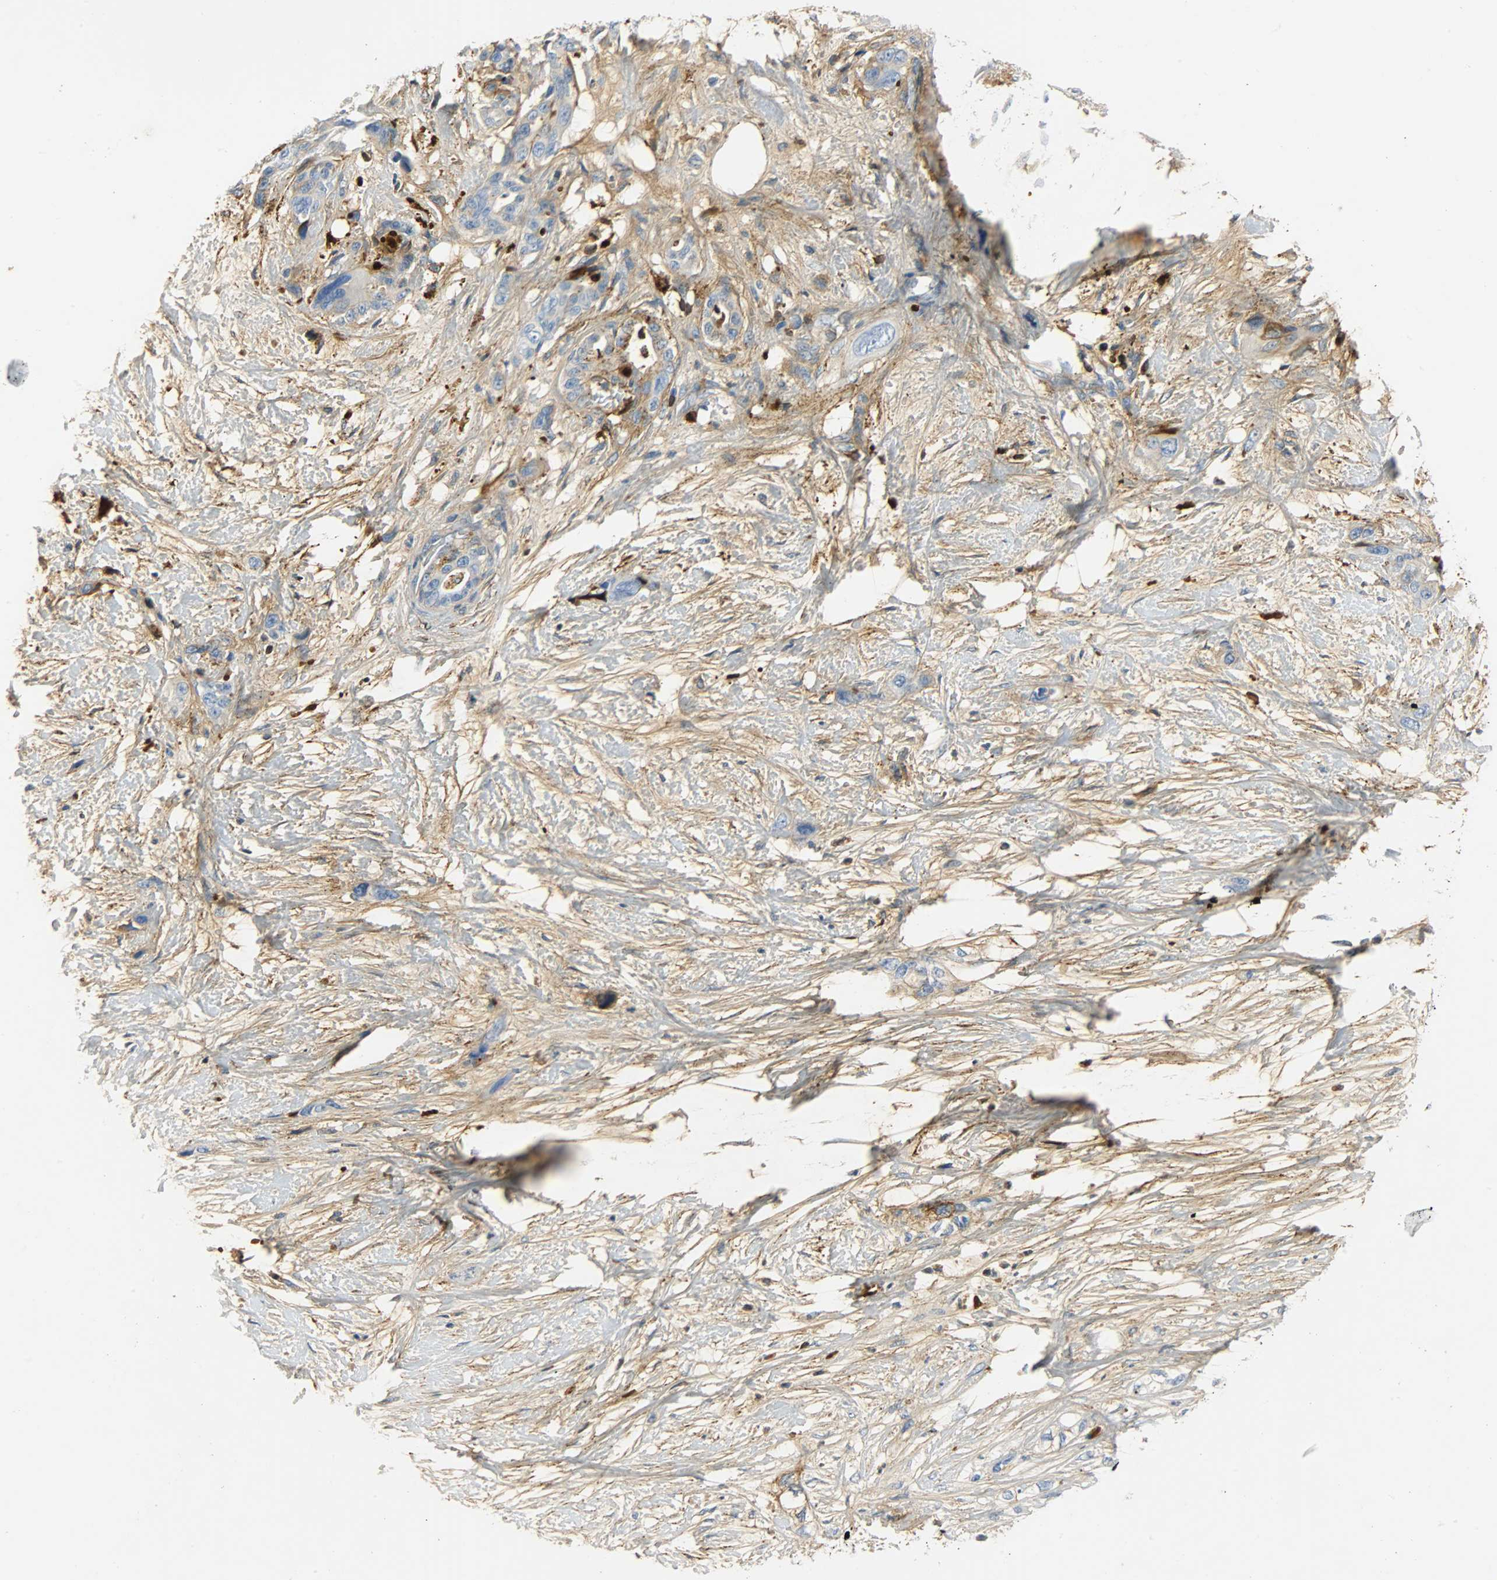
{"staining": {"intensity": "weak", "quantity": ">75%", "location": "cytoplasmic/membranous"}, "tissue": "pancreatic cancer", "cell_type": "Tumor cells", "image_type": "cancer", "snomed": [{"axis": "morphology", "description": "Adenocarcinoma, NOS"}, {"axis": "topography", "description": "Pancreas"}], "caption": "Tumor cells exhibit weak cytoplasmic/membranous staining in approximately >75% of cells in pancreatic adenocarcinoma. The staining was performed using DAB (3,3'-diaminobenzidine) to visualize the protein expression in brown, while the nuclei were stained in blue with hematoxylin (Magnification: 20x).", "gene": "CRP", "patient": {"sex": "male", "age": 46}}